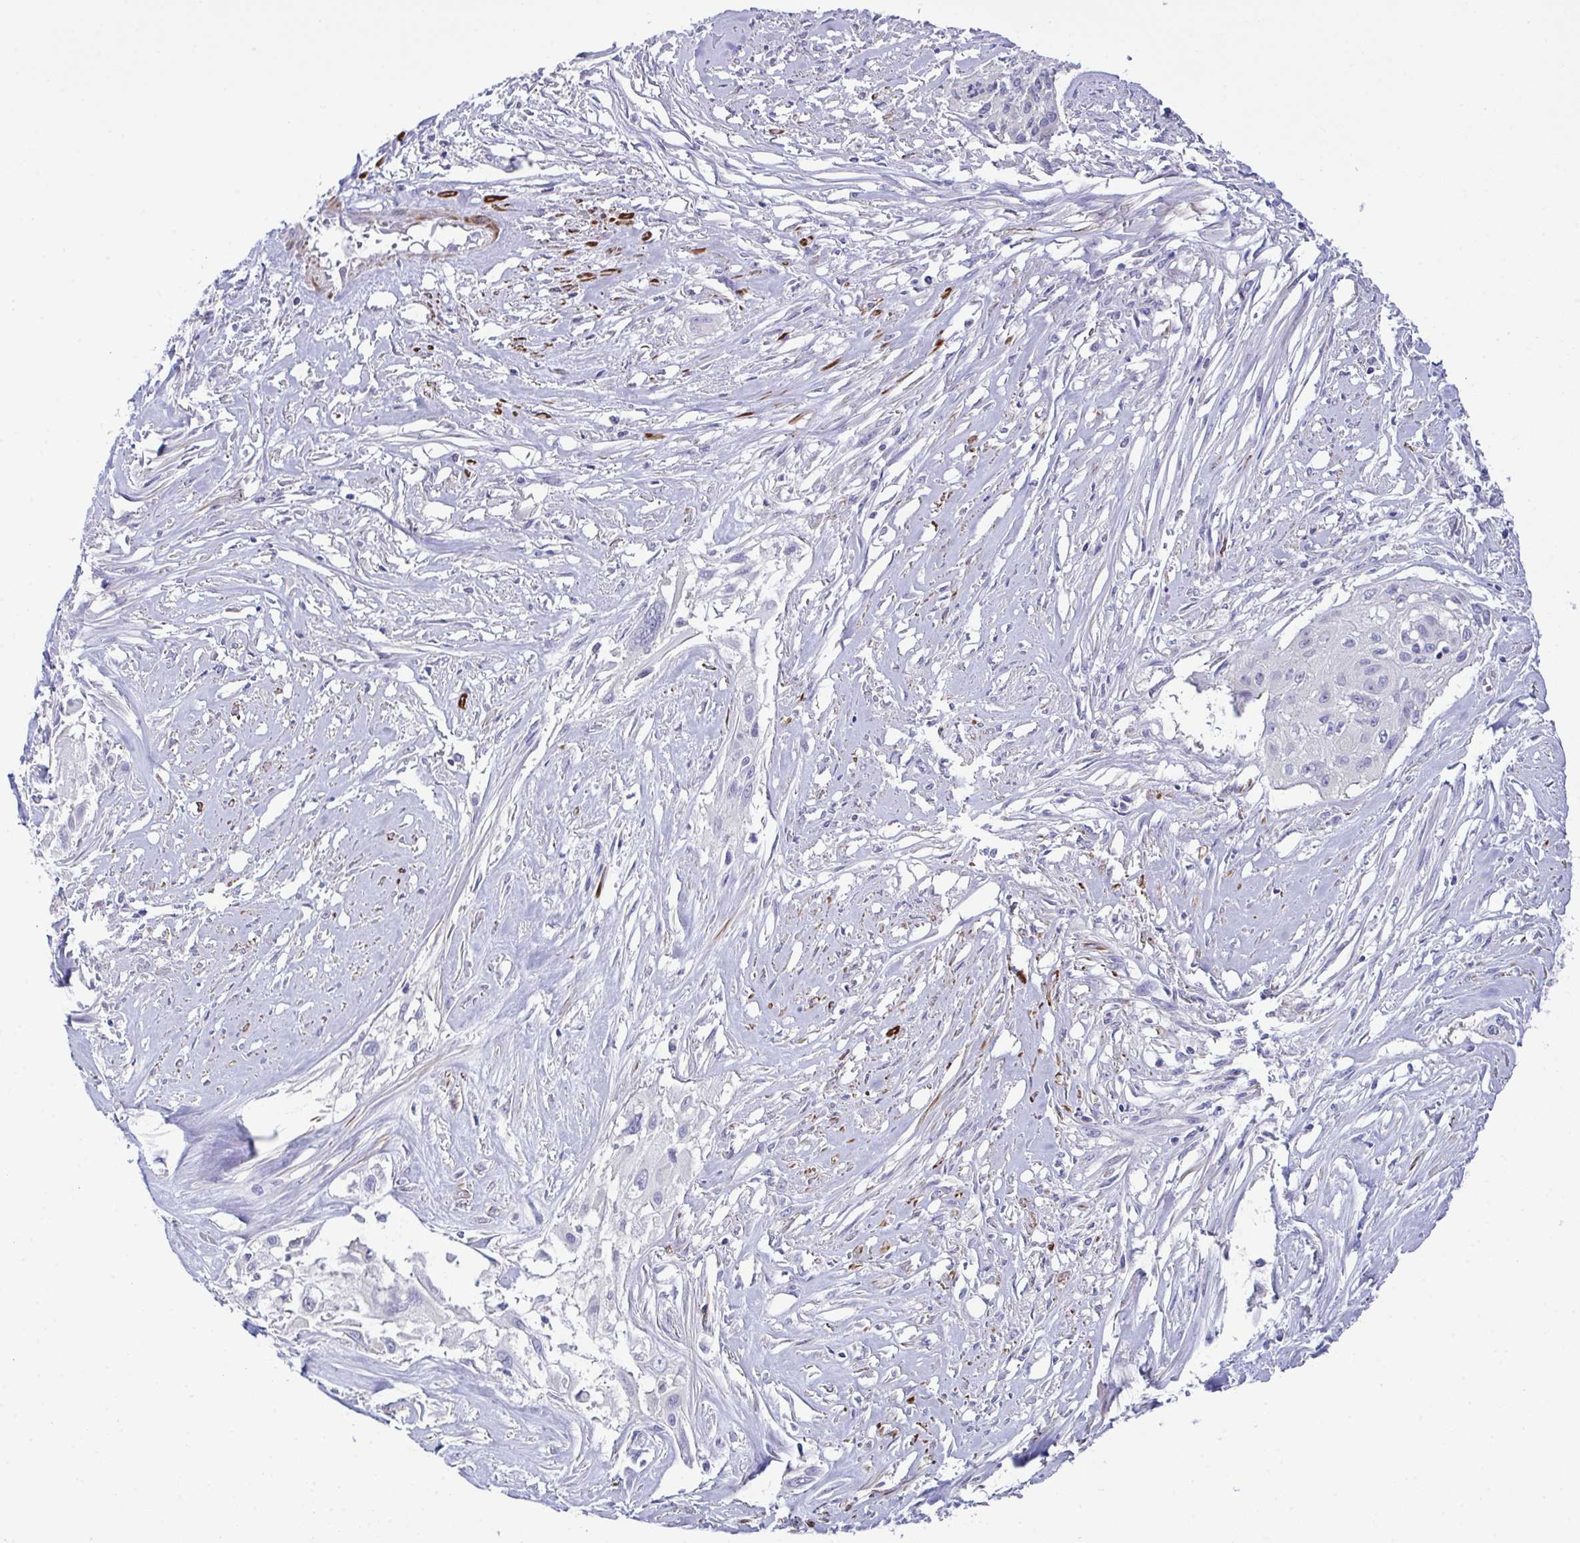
{"staining": {"intensity": "negative", "quantity": "none", "location": "none"}, "tissue": "cervical cancer", "cell_type": "Tumor cells", "image_type": "cancer", "snomed": [{"axis": "morphology", "description": "Squamous cell carcinoma, NOS"}, {"axis": "topography", "description": "Cervix"}], "caption": "Immunohistochemistry (IHC) of human cervical cancer exhibits no positivity in tumor cells.", "gene": "CFAP97D1", "patient": {"sex": "female", "age": 49}}